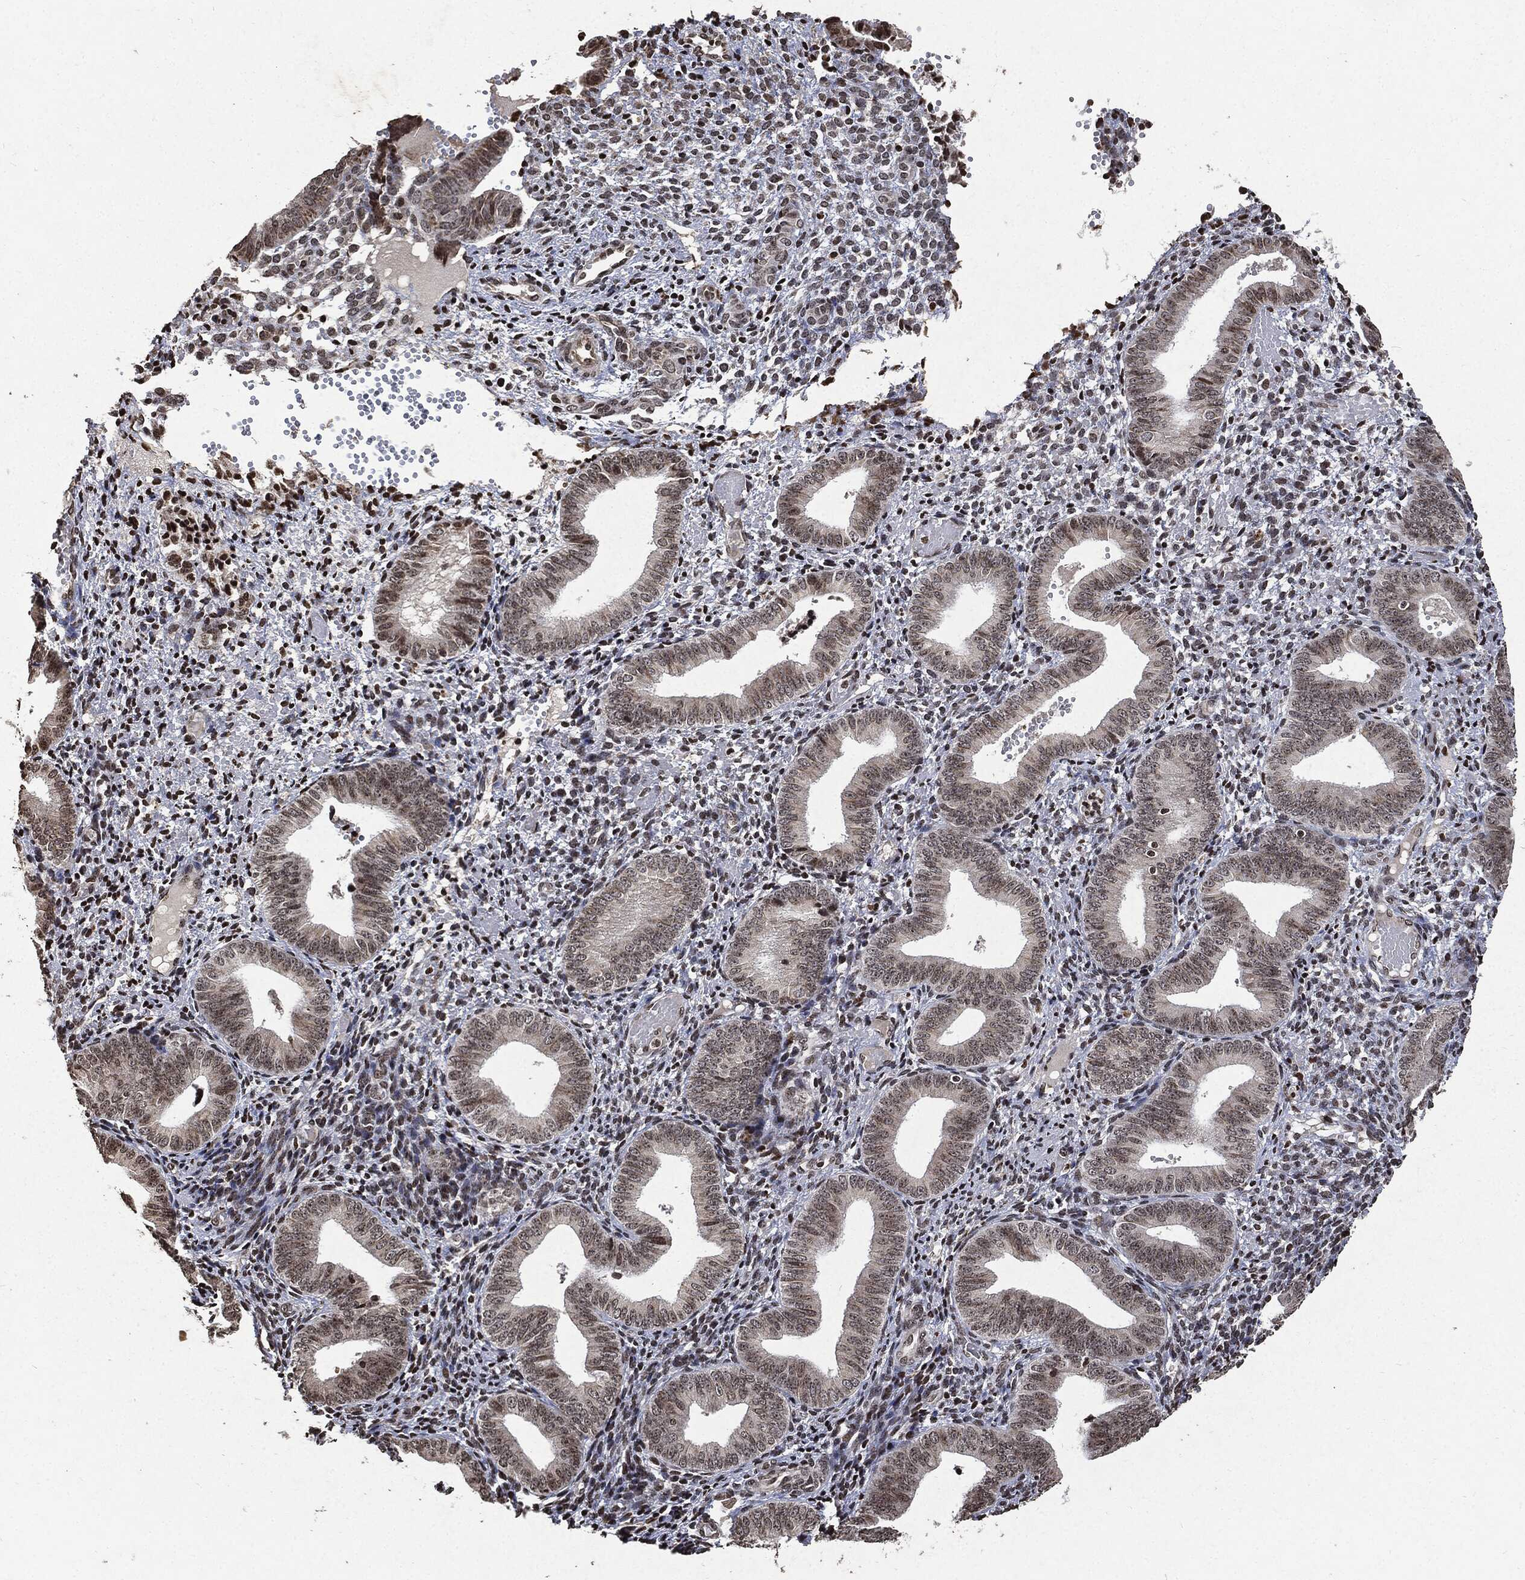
{"staining": {"intensity": "strong", "quantity": "<25%", "location": "nuclear"}, "tissue": "endometrium", "cell_type": "Cells in endometrial stroma", "image_type": "normal", "snomed": [{"axis": "morphology", "description": "Normal tissue, NOS"}, {"axis": "topography", "description": "Endometrium"}], "caption": "Immunohistochemistry (IHC) of normal endometrium exhibits medium levels of strong nuclear staining in about <25% of cells in endometrial stroma.", "gene": "JUN", "patient": {"sex": "female", "age": 42}}